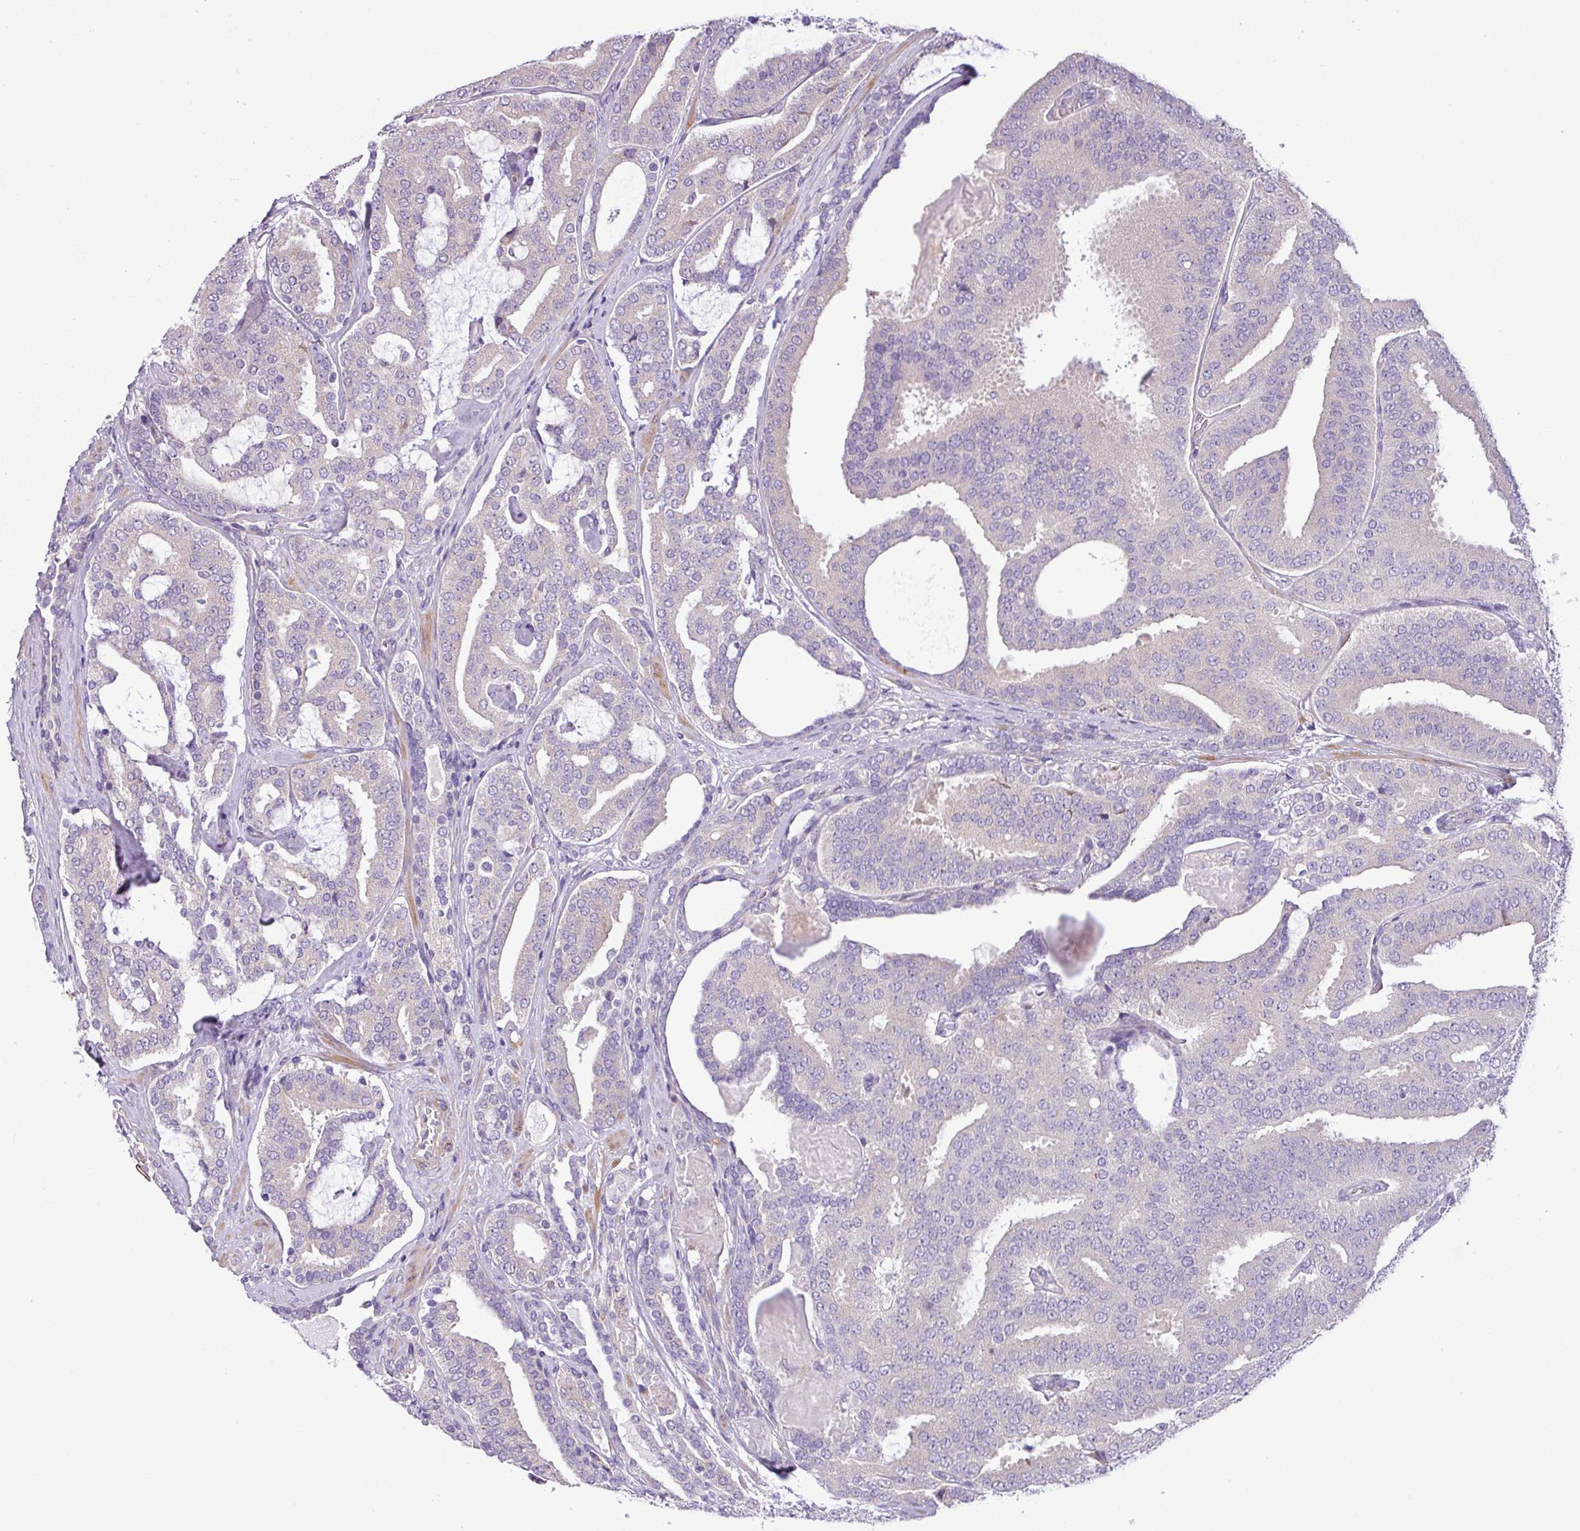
{"staining": {"intensity": "negative", "quantity": "none", "location": "none"}, "tissue": "prostate cancer", "cell_type": "Tumor cells", "image_type": "cancer", "snomed": [{"axis": "morphology", "description": "Adenocarcinoma, High grade"}, {"axis": "topography", "description": "Prostate"}], "caption": "Immunohistochemical staining of human prostate high-grade adenocarcinoma displays no significant staining in tumor cells. Brightfield microscopy of immunohistochemistry stained with DAB (brown) and hematoxylin (blue), captured at high magnification.", "gene": "MOCS3", "patient": {"sex": "male", "age": 65}}